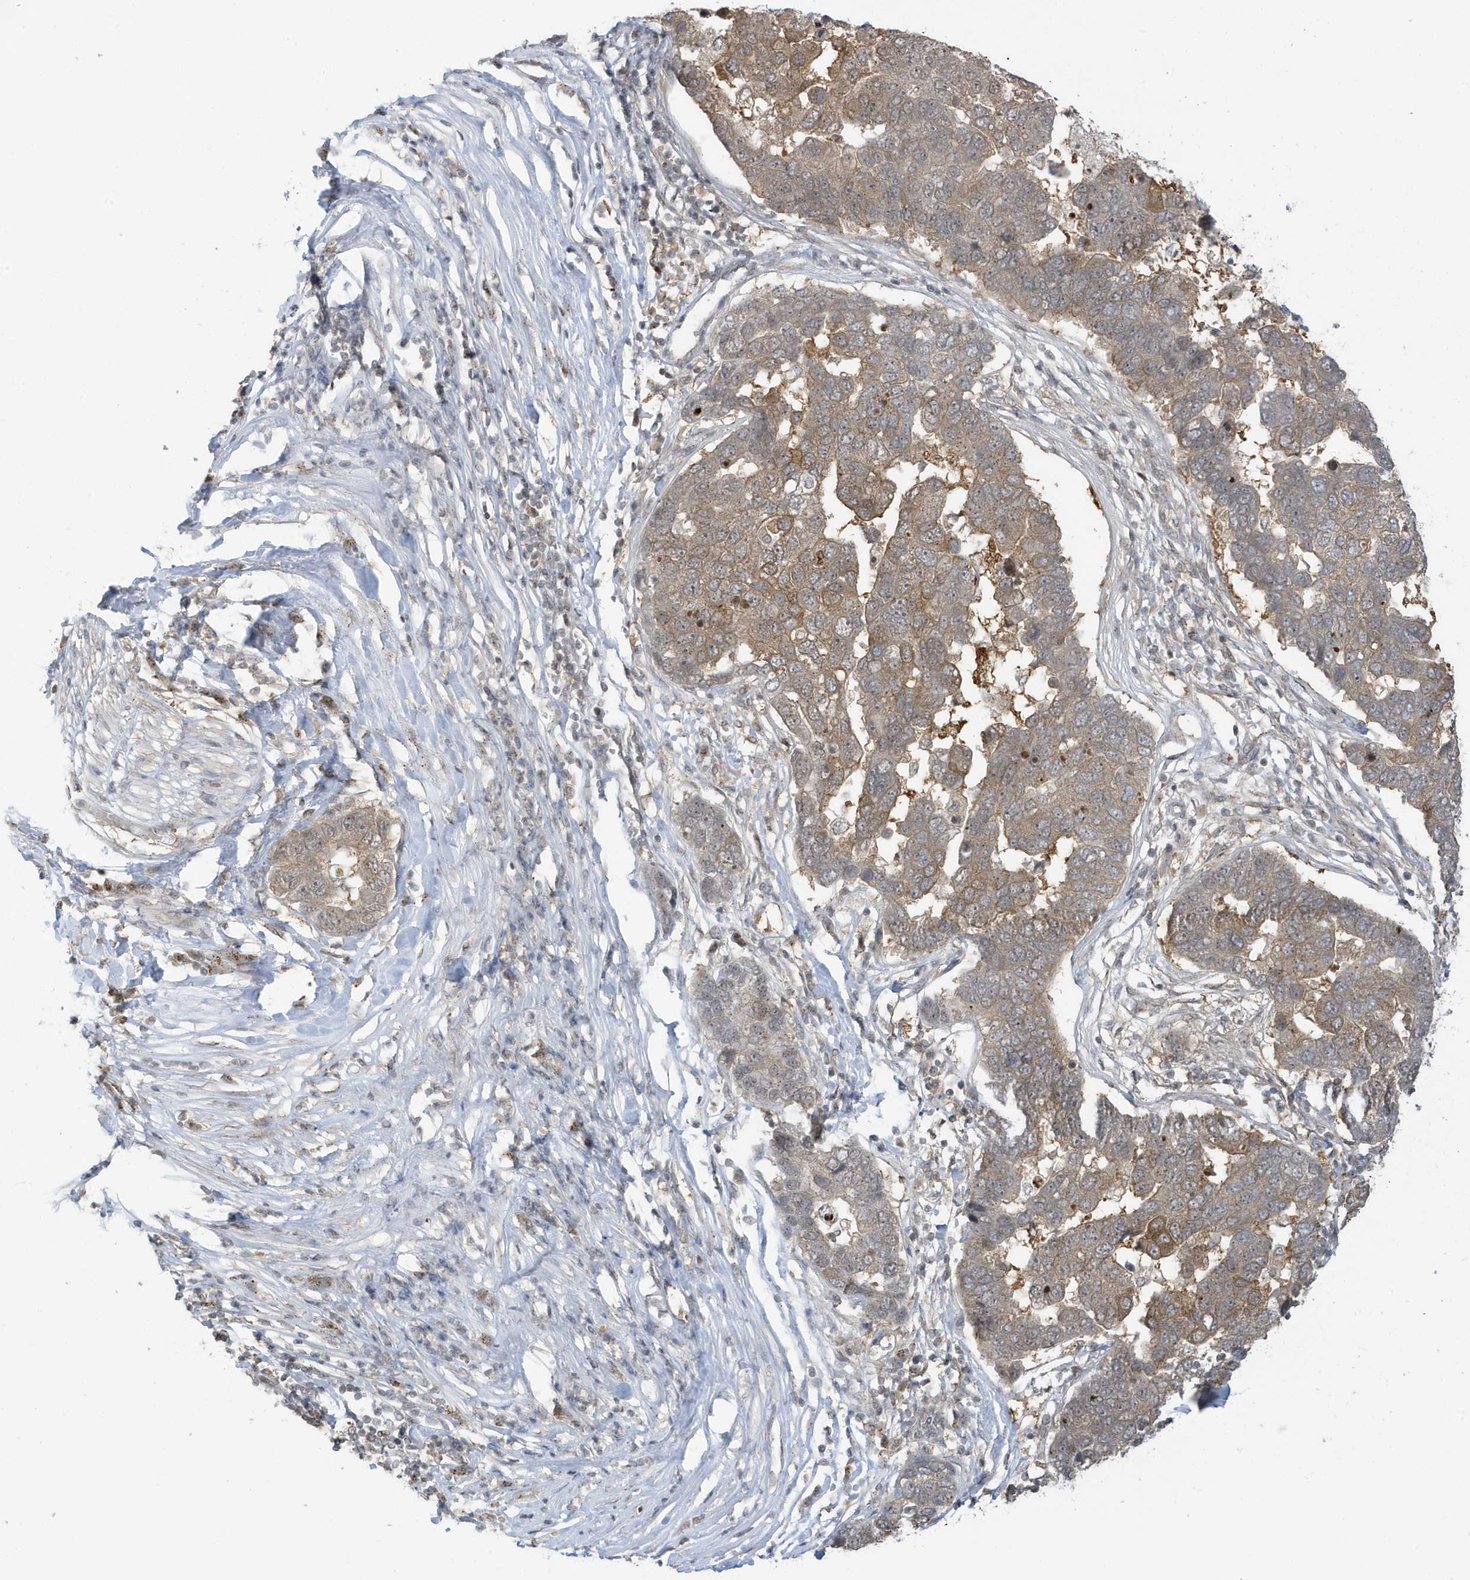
{"staining": {"intensity": "moderate", "quantity": "25%-75%", "location": "cytoplasmic/membranous"}, "tissue": "pancreatic cancer", "cell_type": "Tumor cells", "image_type": "cancer", "snomed": [{"axis": "morphology", "description": "Adenocarcinoma, NOS"}, {"axis": "topography", "description": "Pancreas"}], "caption": "High-power microscopy captured an IHC photomicrograph of pancreatic adenocarcinoma, revealing moderate cytoplasmic/membranous positivity in about 25%-75% of tumor cells.", "gene": "TAB3", "patient": {"sex": "female", "age": 61}}